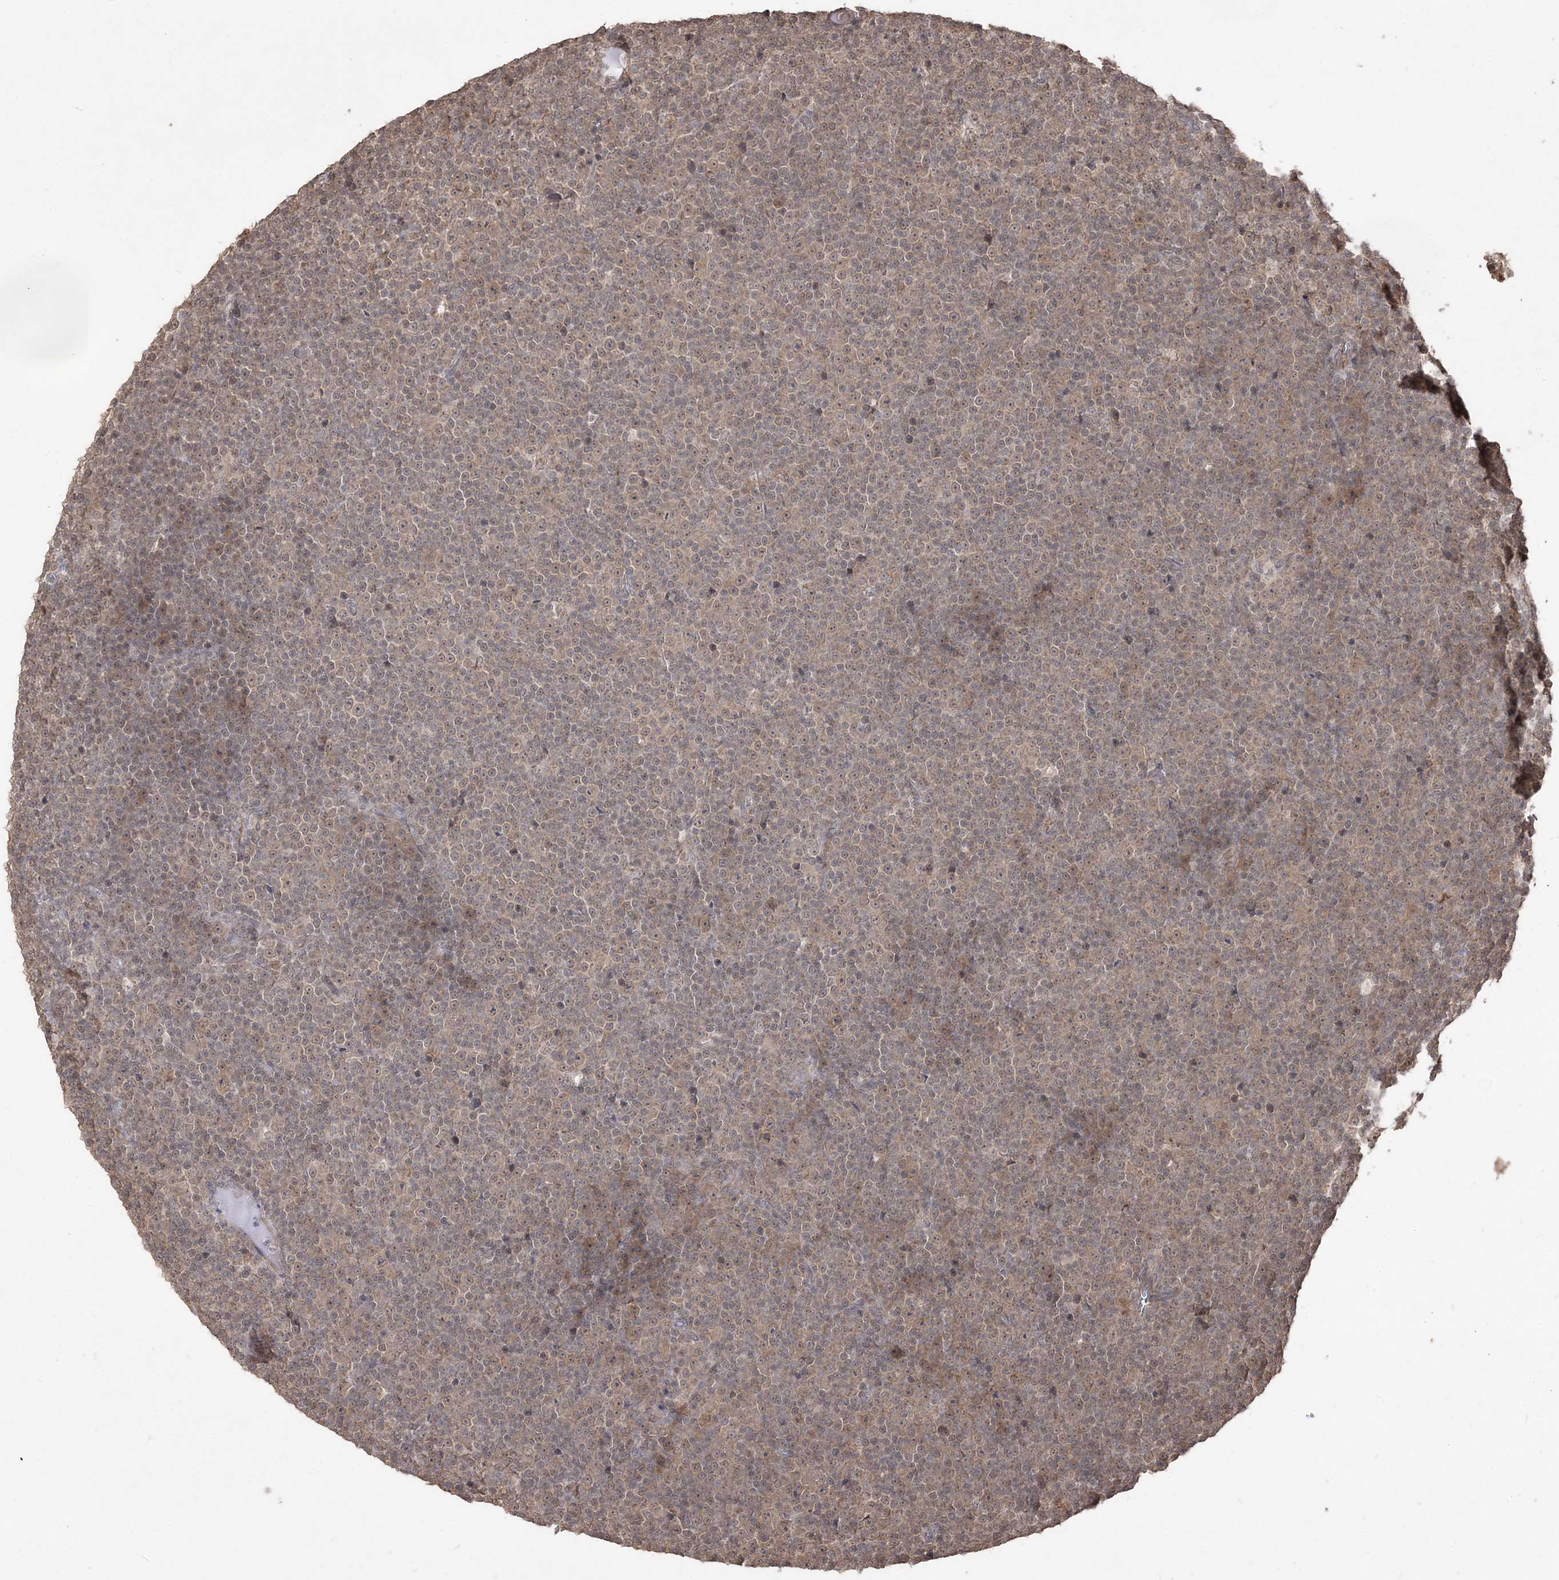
{"staining": {"intensity": "weak", "quantity": "25%-75%", "location": "cytoplasmic/membranous,nuclear"}, "tissue": "lymphoma", "cell_type": "Tumor cells", "image_type": "cancer", "snomed": [{"axis": "morphology", "description": "Malignant lymphoma, non-Hodgkin's type, Low grade"}, {"axis": "topography", "description": "Lymph node"}], "caption": "Brown immunohistochemical staining in human lymphoma exhibits weak cytoplasmic/membranous and nuclear positivity in about 25%-75% of tumor cells. (DAB (3,3'-diaminobenzidine) IHC with brightfield microscopy, high magnification).", "gene": "EHHADH", "patient": {"sex": "female", "age": 67}}